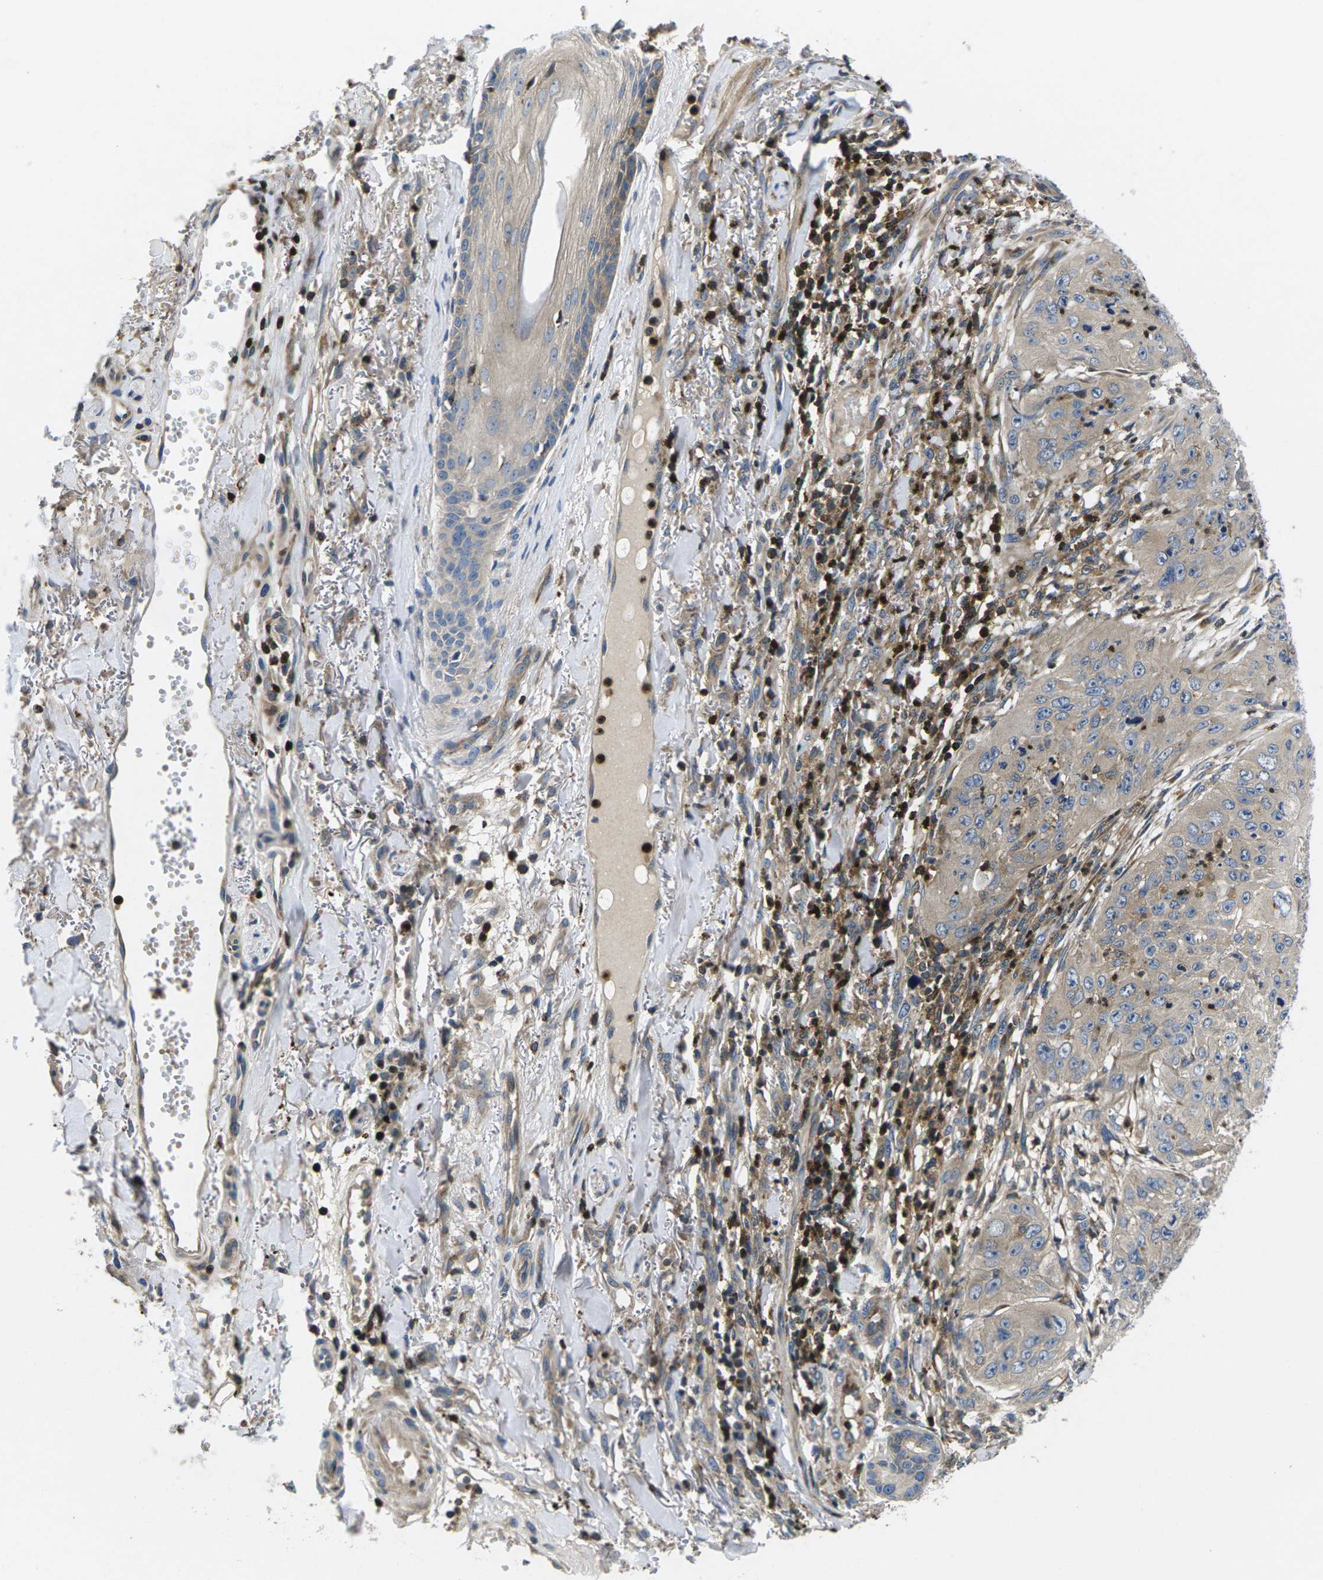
{"staining": {"intensity": "weak", "quantity": ">75%", "location": "cytoplasmic/membranous"}, "tissue": "skin cancer", "cell_type": "Tumor cells", "image_type": "cancer", "snomed": [{"axis": "morphology", "description": "Squamous cell carcinoma, NOS"}, {"axis": "topography", "description": "Skin"}], "caption": "Protein staining by IHC demonstrates weak cytoplasmic/membranous staining in about >75% of tumor cells in skin squamous cell carcinoma.", "gene": "PLCE1", "patient": {"sex": "female", "age": 80}}